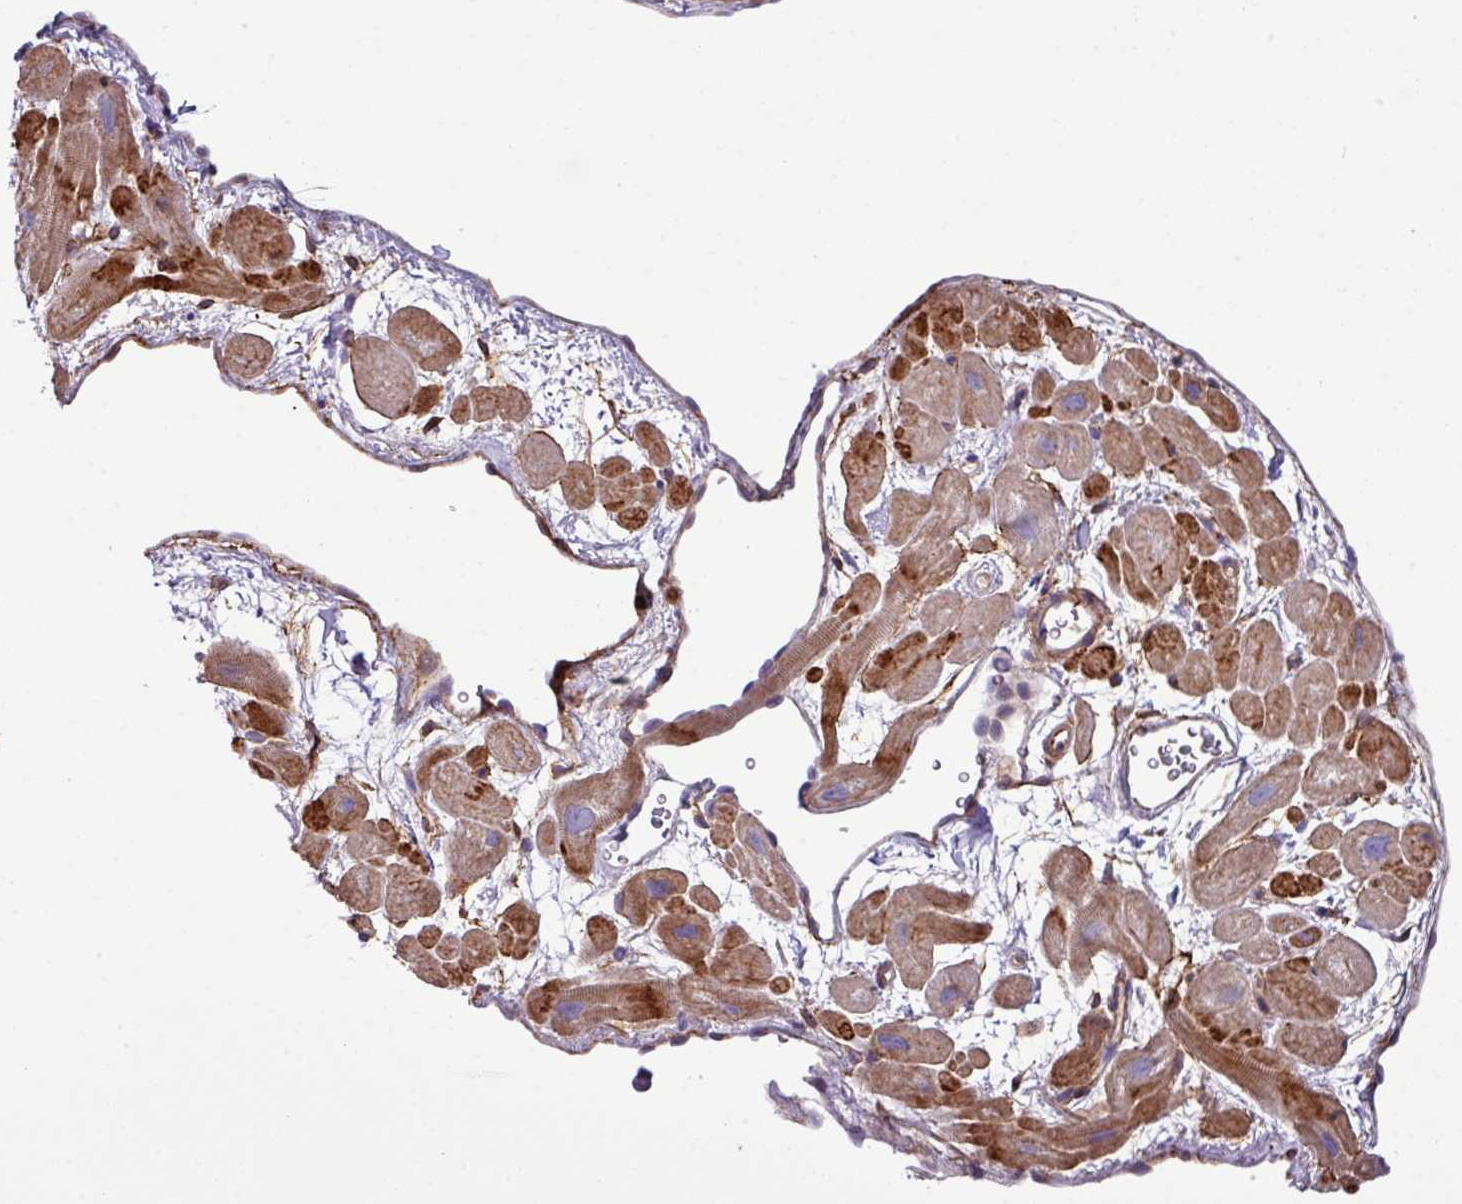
{"staining": {"intensity": "strong", "quantity": "<25%", "location": "cytoplasmic/membranous"}, "tissue": "heart muscle", "cell_type": "Cardiomyocytes", "image_type": "normal", "snomed": [{"axis": "morphology", "description": "Normal tissue, NOS"}, {"axis": "topography", "description": "Heart"}], "caption": "High-magnification brightfield microscopy of benign heart muscle stained with DAB (3,3'-diaminobenzidine) (brown) and counterstained with hematoxylin (blue). cardiomyocytes exhibit strong cytoplasmic/membranous expression is seen in about<25% of cells.", "gene": "PARD6A", "patient": {"sex": "male", "age": 49}}